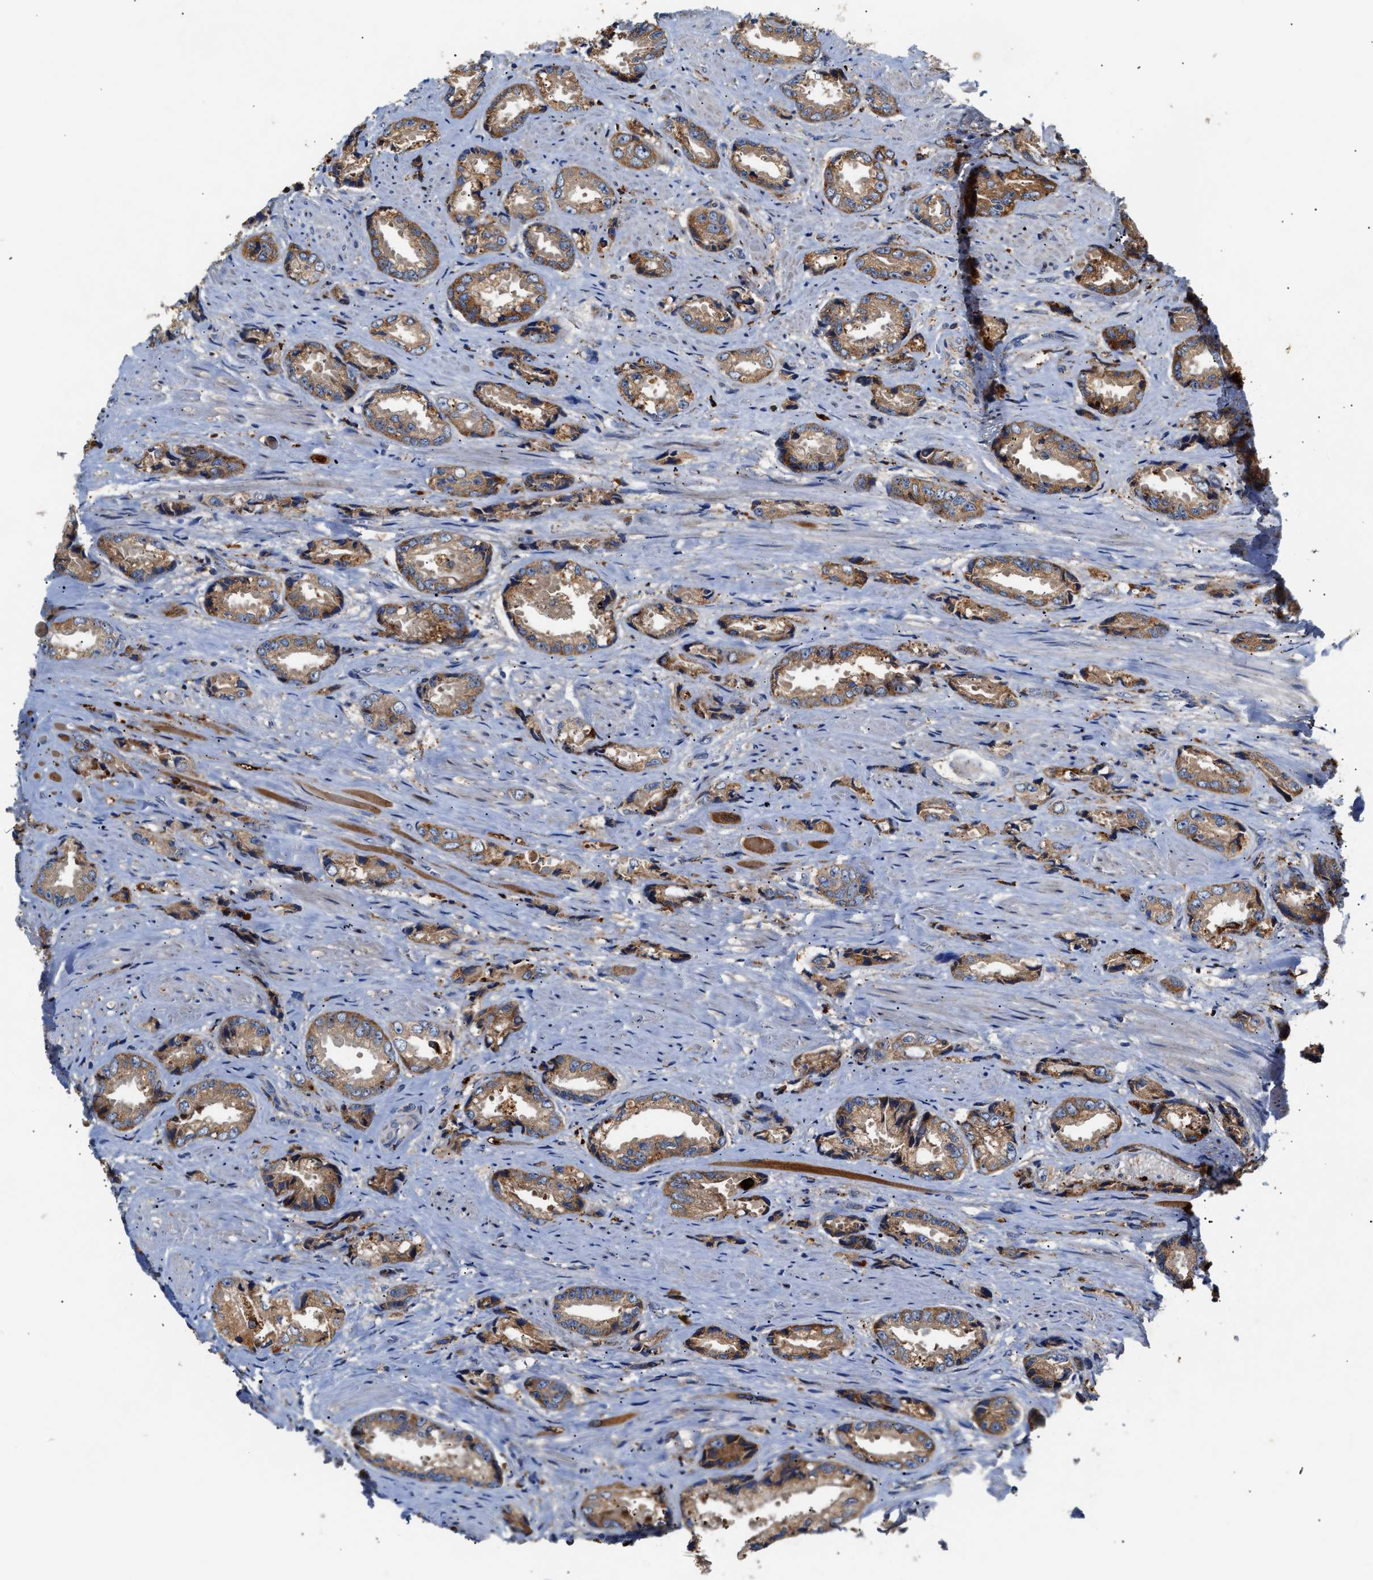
{"staining": {"intensity": "moderate", "quantity": ">75%", "location": "cytoplasmic/membranous"}, "tissue": "prostate cancer", "cell_type": "Tumor cells", "image_type": "cancer", "snomed": [{"axis": "morphology", "description": "Adenocarcinoma, High grade"}, {"axis": "topography", "description": "Prostate"}], "caption": "A histopathology image showing moderate cytoplasmic/membranous staining in about >75% of tumor cells in prostate cancer, as visualized by brown immunohistochemical staining.", "gene": "CCDC146", "patient": {"sex": "male", "age": 61}}